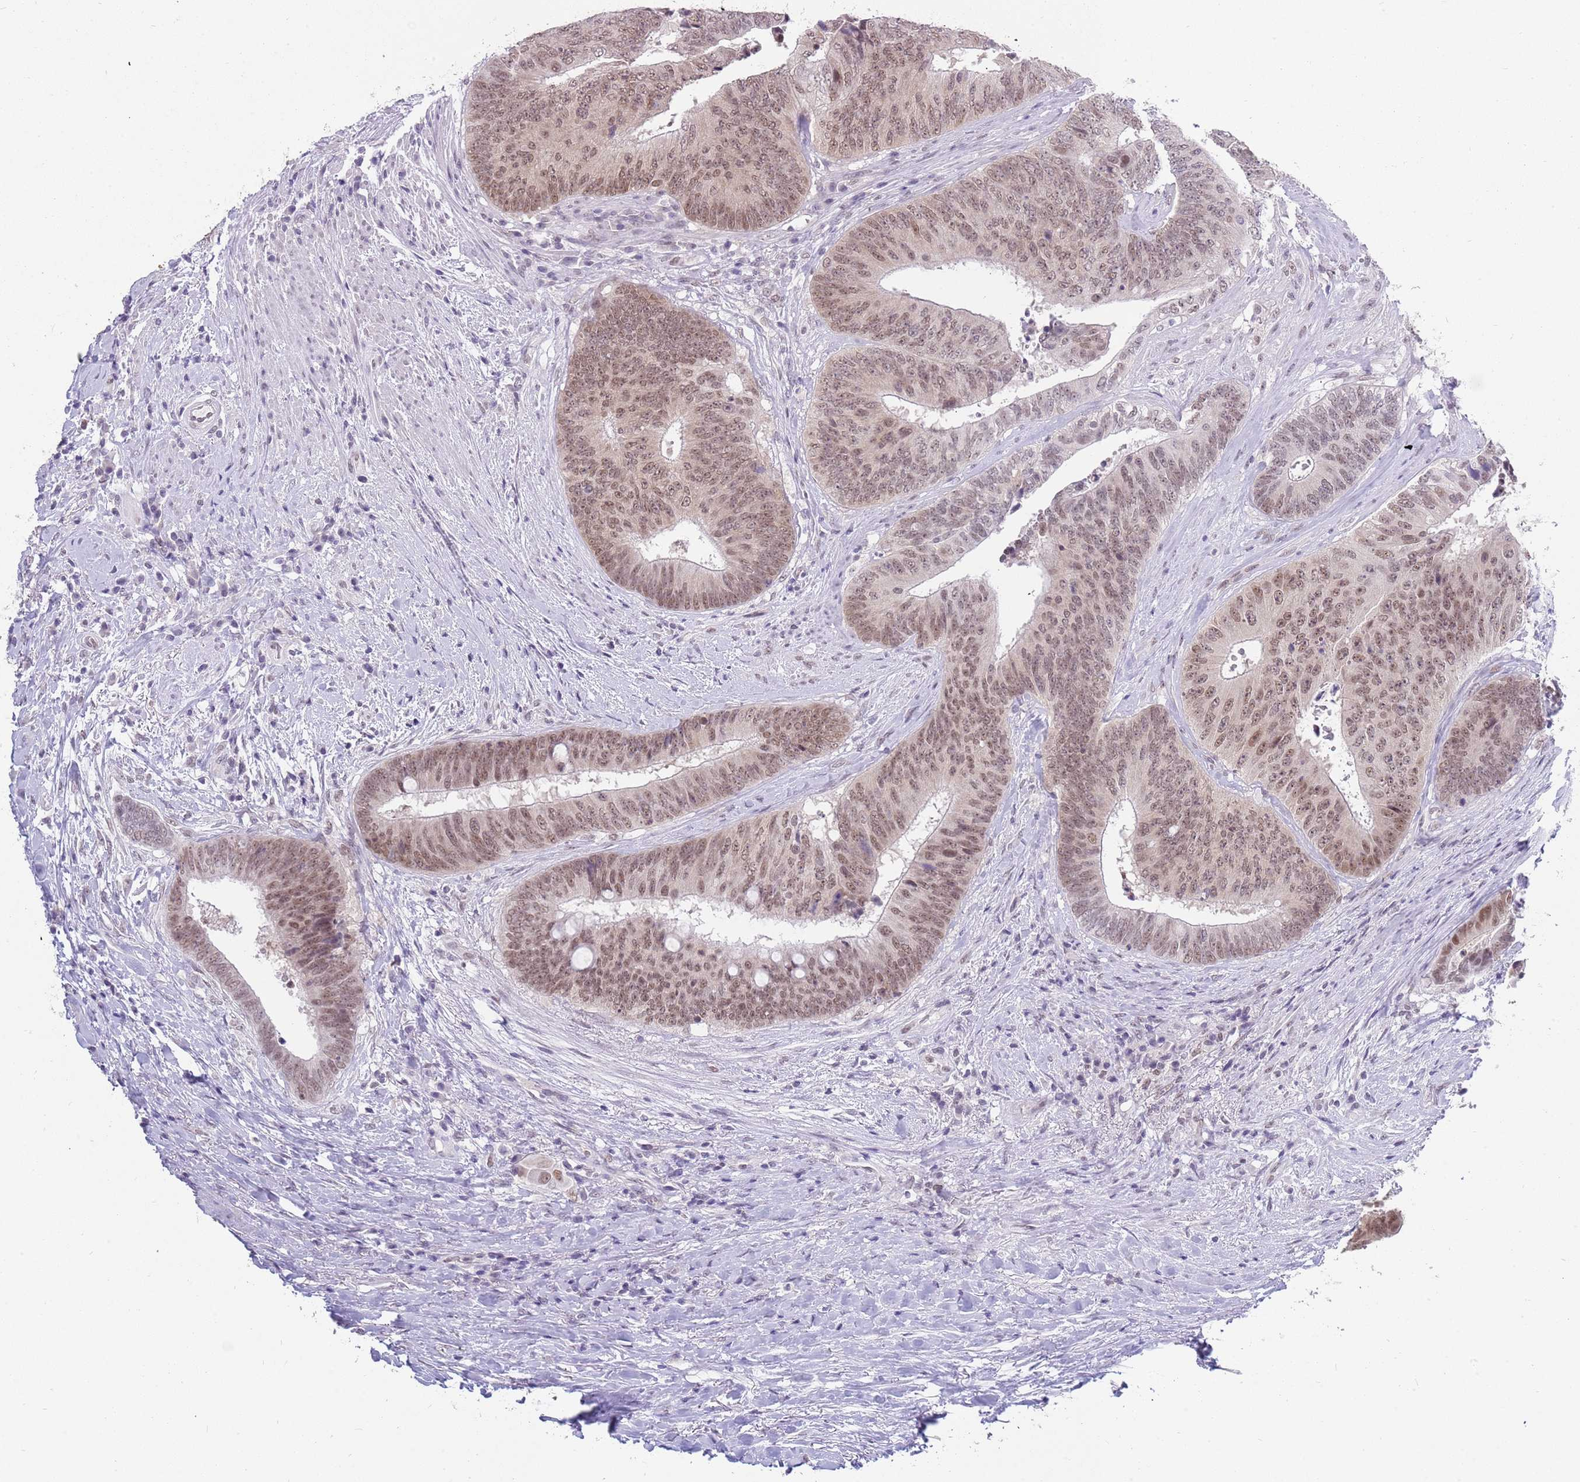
{"staining": {"intensity": "moderate", "quantity": ">75%", "location": "nuclear"}, "tissue": "colorectal cancer", "cell_type": "Tumor cells", "image_type": "cancer", "snomed": [{"axis": "morphology", "description": "Adenocarcinoma, NOS"}, {"axis": "topography", "description": "Rectum"}], "caption": "Brown immunohistochemical staining in human colorectal cancer reveals moderate nuclear staining in approximately >75% of tumor cells. The protein is stained brown, and the nuclei are stained in blue (DAB (3,3'-diaminobenzidine) IHC with brightfield microscopy, high magnification).", "gene": "SEPHS2", "patient": {"sex": "male", "age": 72}}